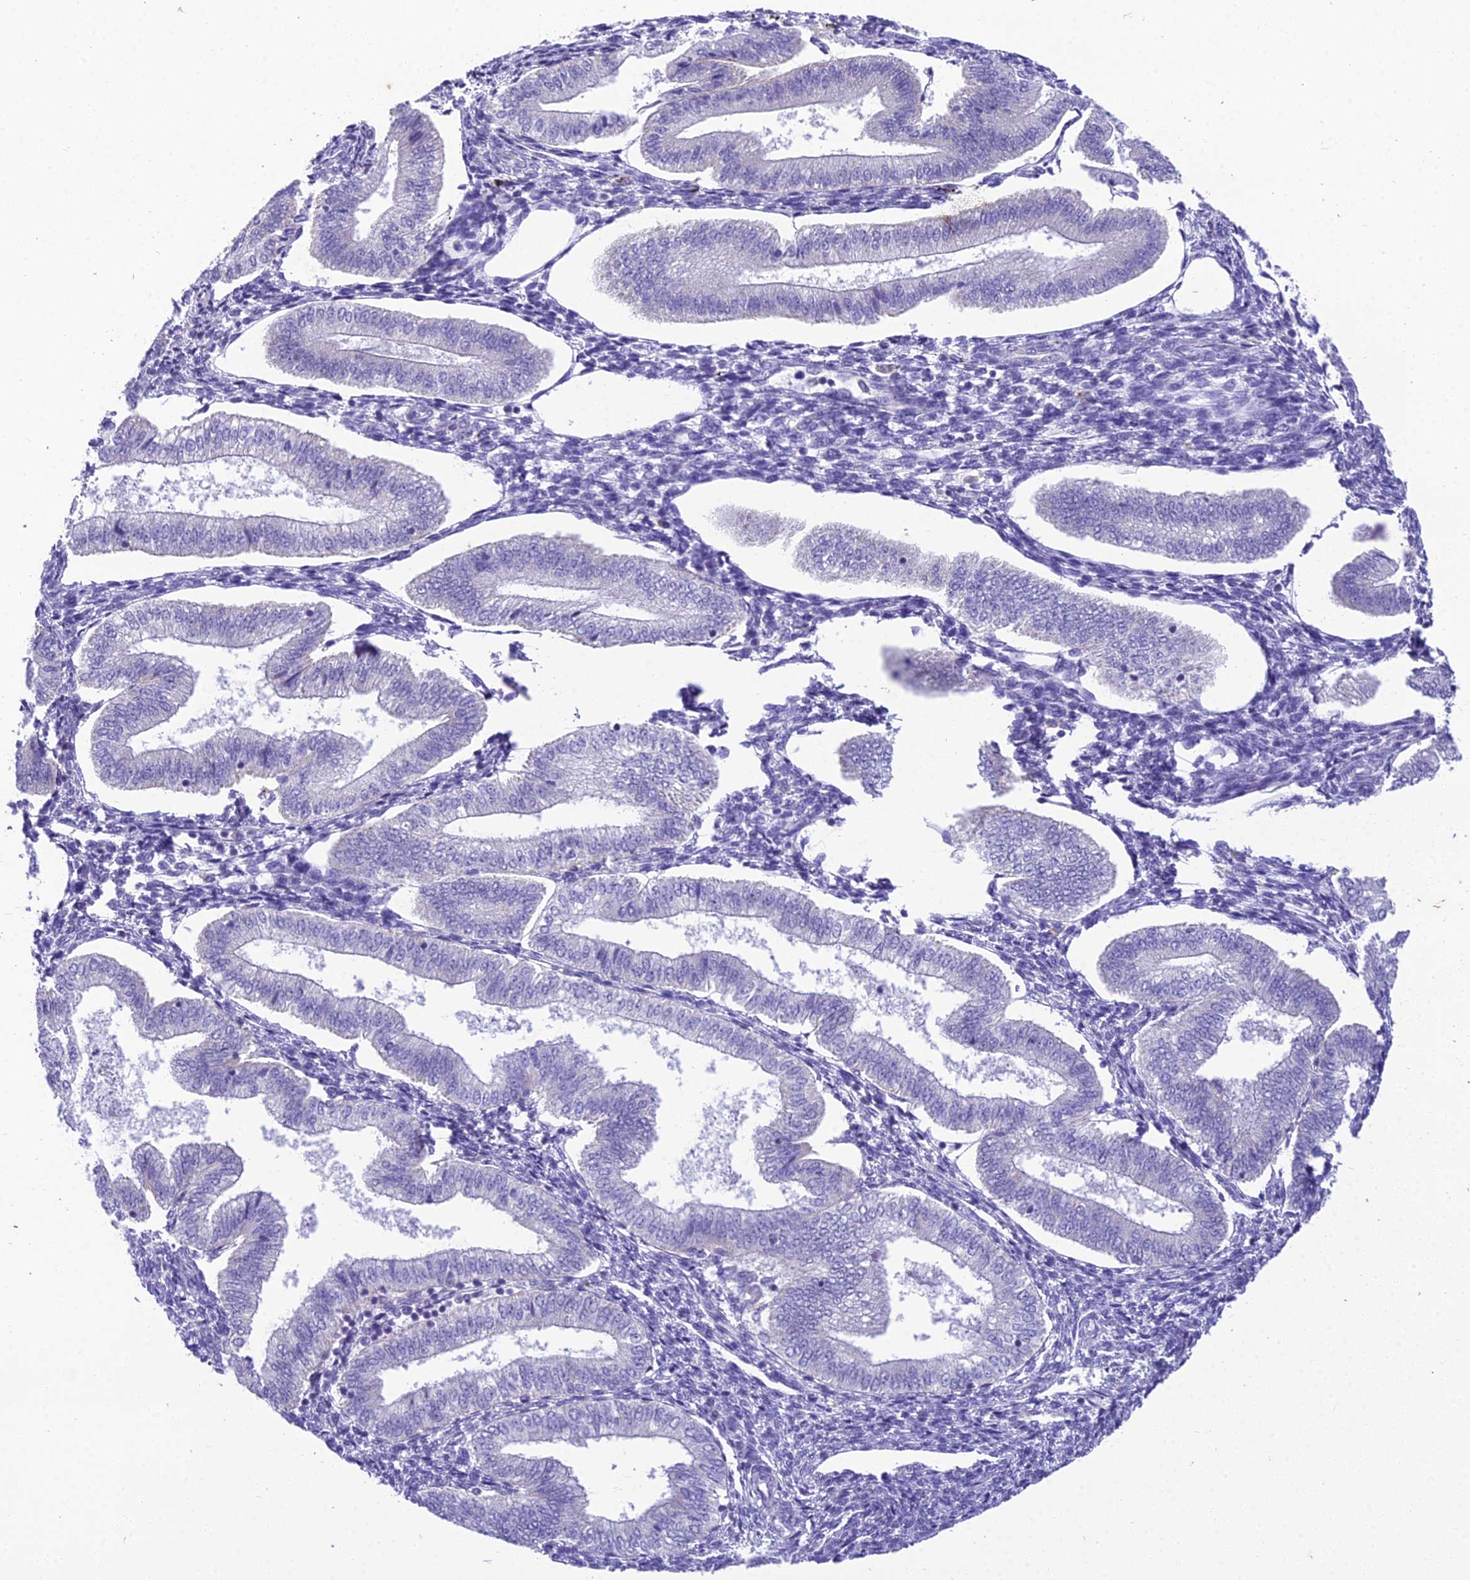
{"staining": {"intensity": "negative", "quantity": "none", "location": "none"}, "tissue": "endometrium", "cell_type": "Cells in endometrial stroma", "image_type": "normal", "snomed": [{"axis": "morphology", "description": "Normal tissue, NOS"}, {"axis": "topography", "description": "Endometrium"}], "caption": "Immunohistochemistry photomicrograph of unremarkable endometrium: endometrium stained with DAB demonstrates no significant protein expression in cells in endometrial stroma. Brightfield microscopy of immunohistochemistry stained with DAB (brown) and hematoxylin (blue), captured at high magnification.", "gene": "MIIP", "patient": {"sex": "female", "age": 34}}